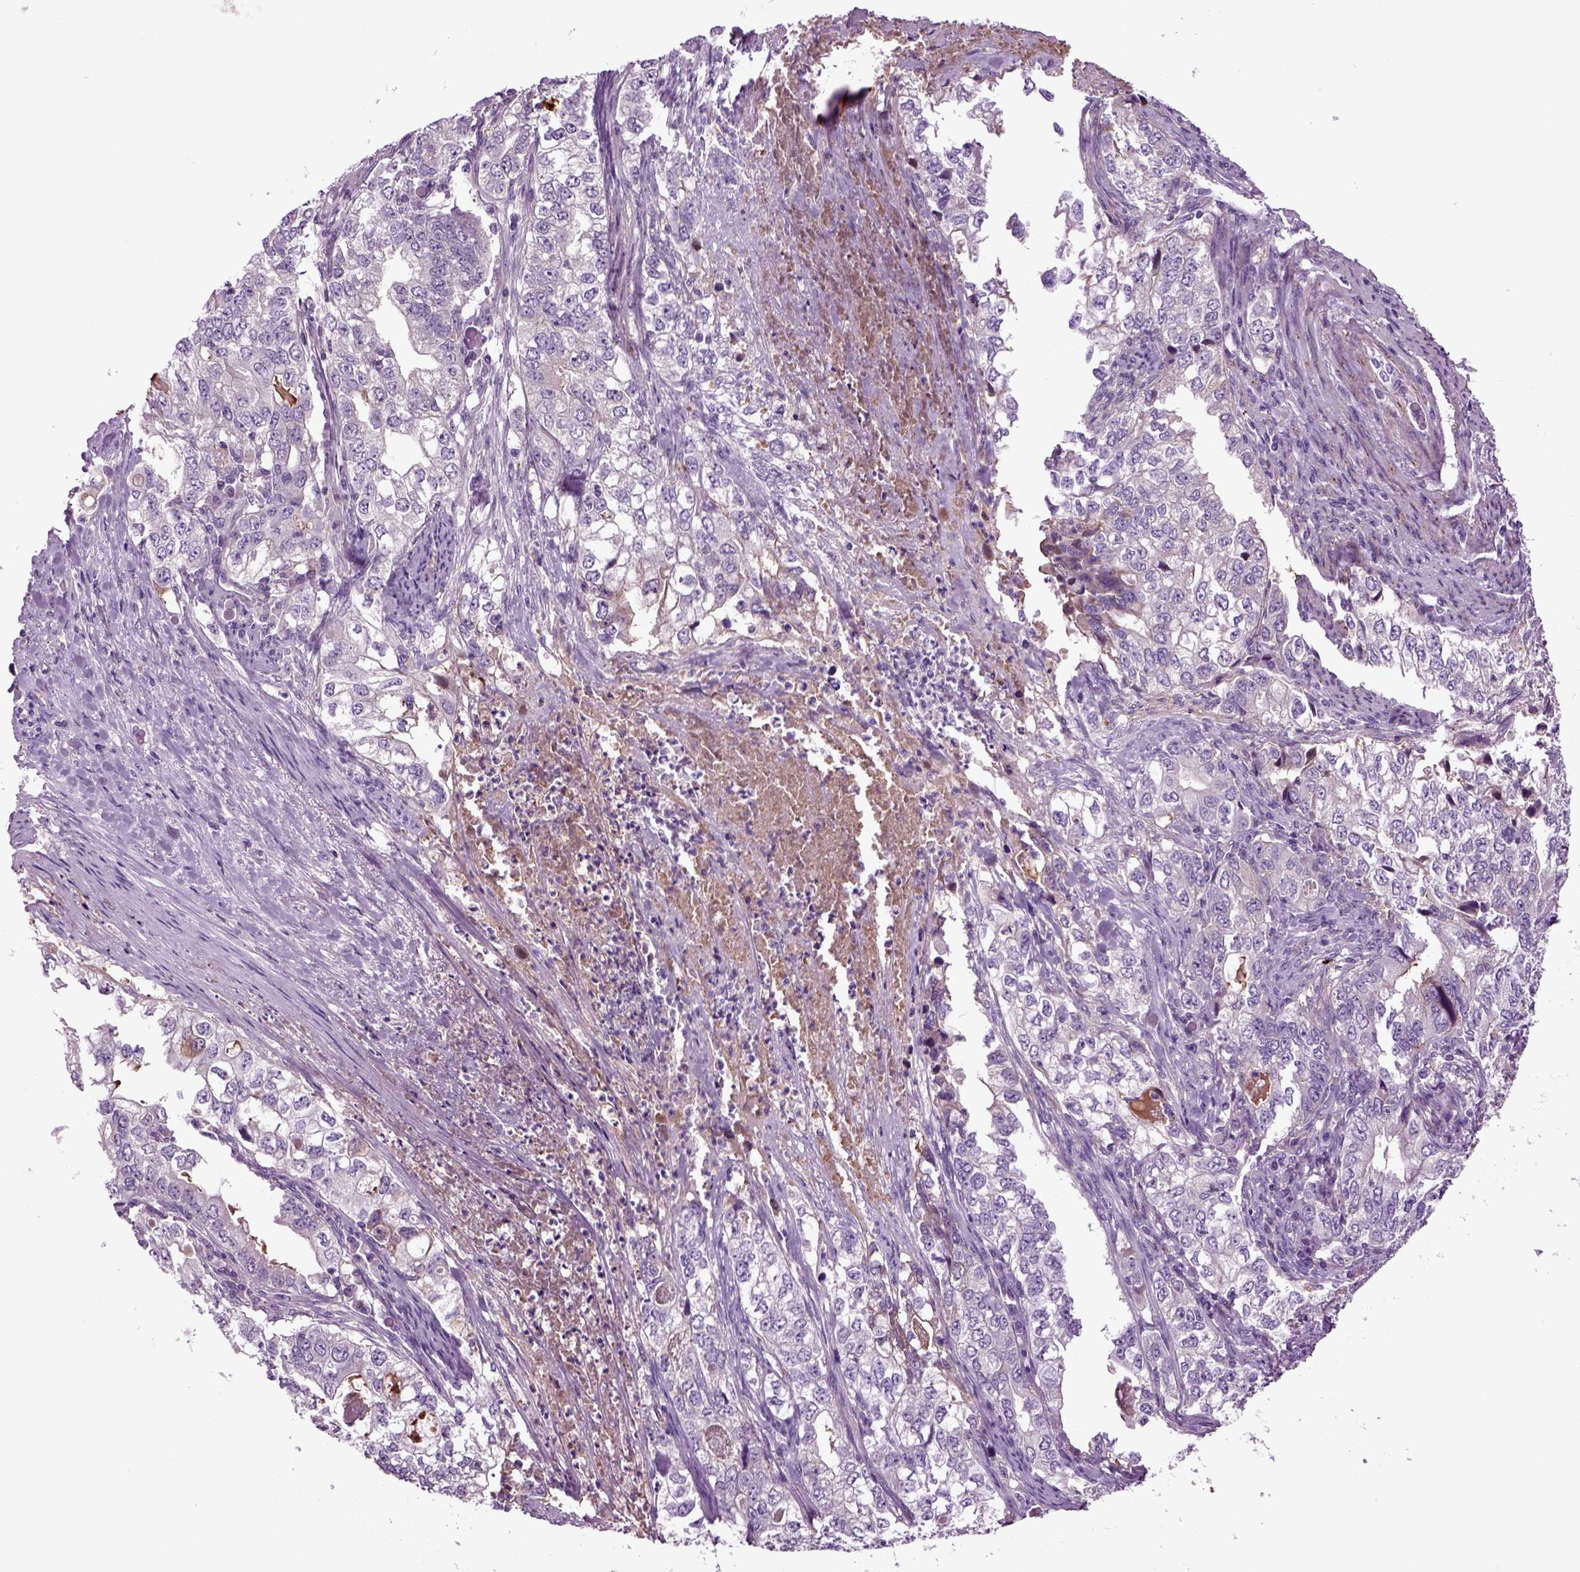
{"staining": {"intensity": "negative", "quantity": "none", "location": "none"}, "tissue": "stomach cancer", "cell_type": "Tumor cells", "image_type": "cancer", "snomed": [{"axis": "morphology", "description": "Adenocarcinoma, NOS"}, {"axis": "topography", "description": "Stomach, lower"}], "caption": "This is an immunohistochemistry micrograph of human stomach cancer (adenocarcinoma). There is no positivity in tumor cells.", "gene": "SPON1", "patient": {"sex": "female", "age": 72}}